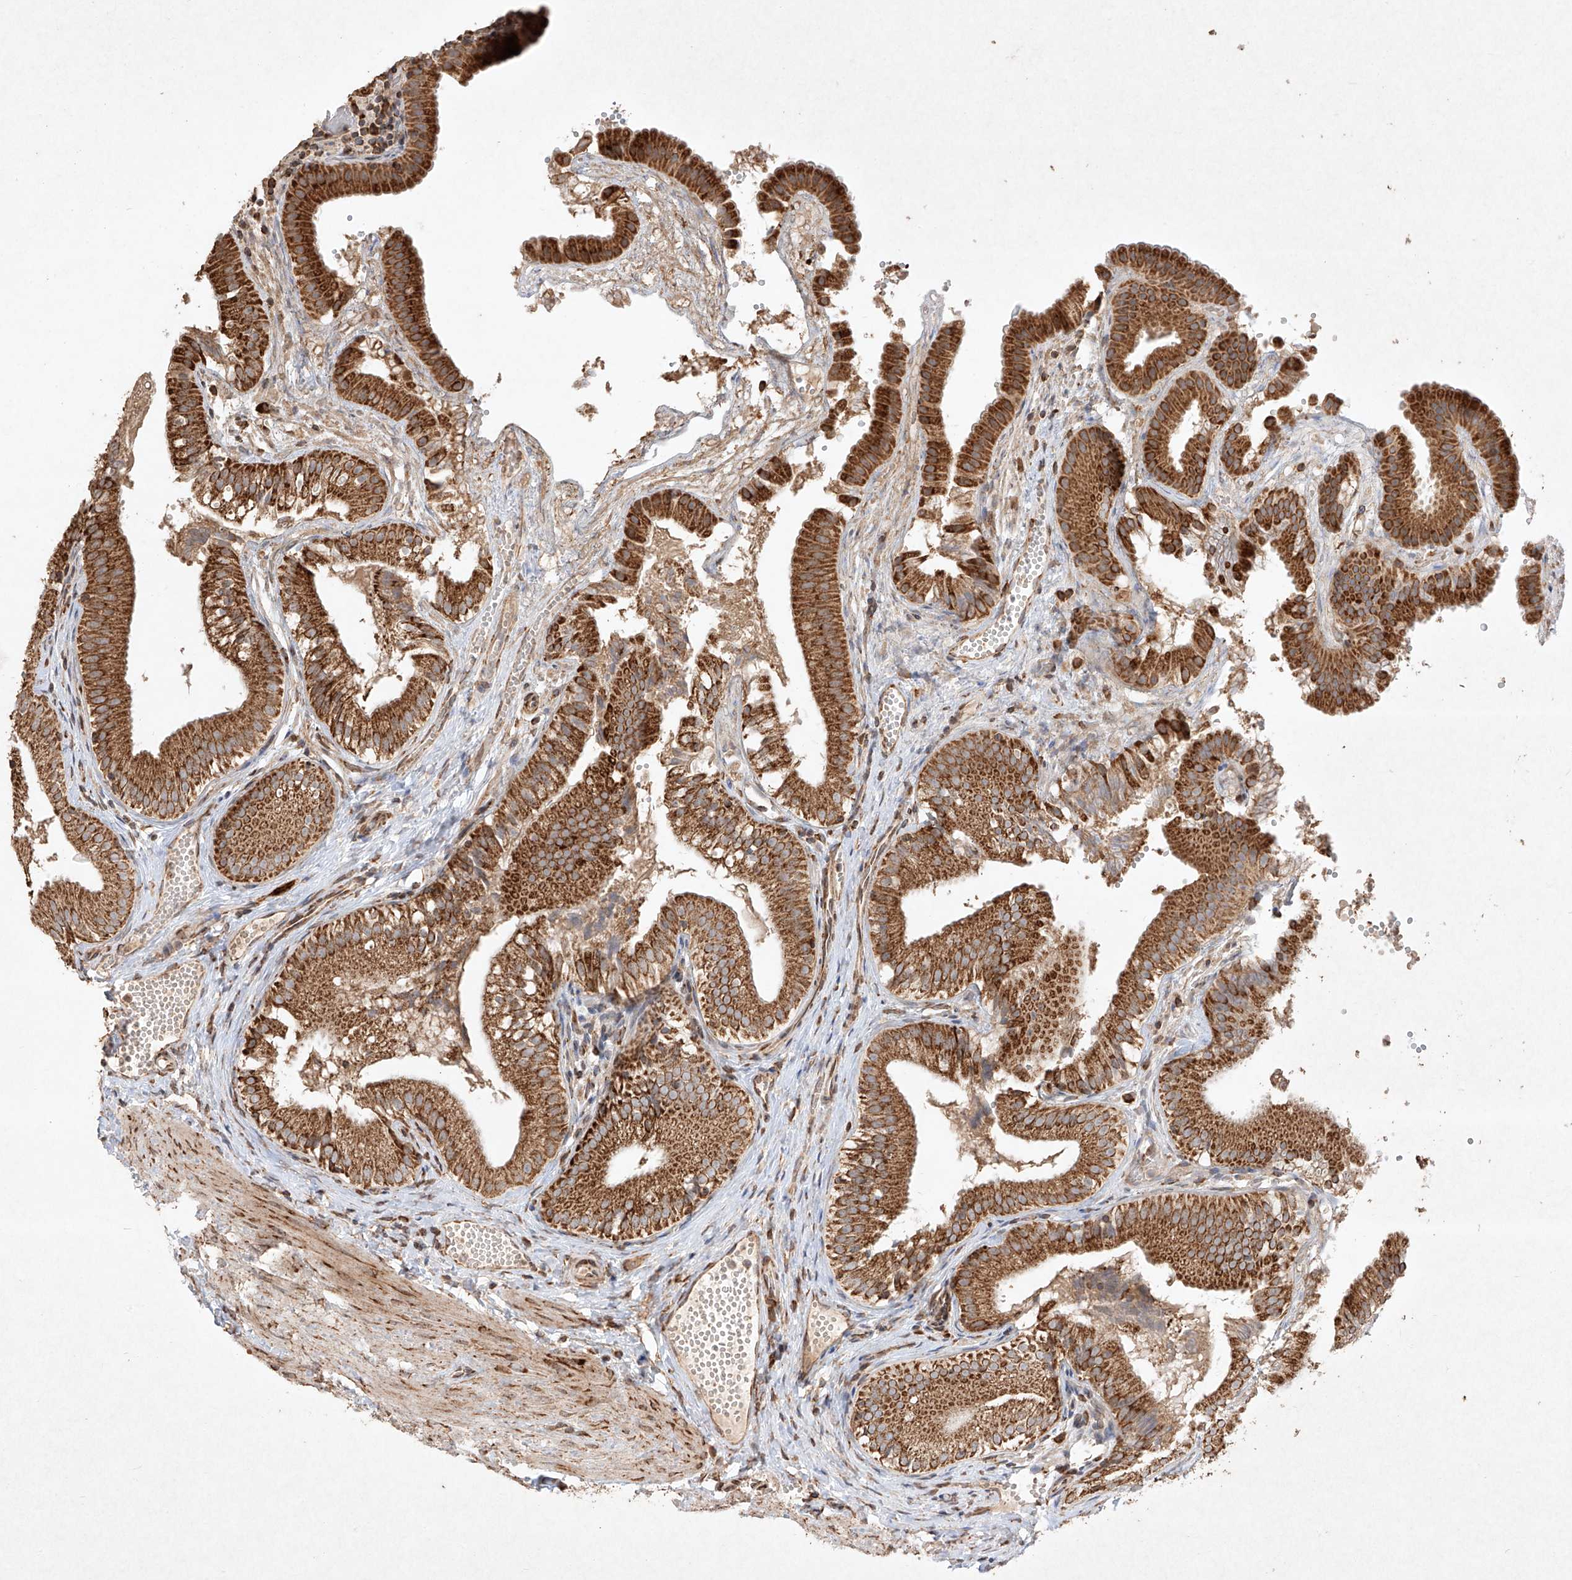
{"staining": {"intensity": "strong", "quantity": ">75%", "location": "cytoplasmic/membranous"}, "tissue": "gallbladder", "cell_type": "Glandular cells", "image_type": "normal", "snomed": [{"axis": "morphology", "description": "Normal tissue, NOS"}, {"axis": "topography", "description": "Gallbladder"}], "caption": "Human gallbladder stained with a brown dye reveals strong cytoplasmic/membranous positive expression in about >75% of glandular cells.", "gene": "SEMA3B", "patient": {"sex": "female", "age": 30}}